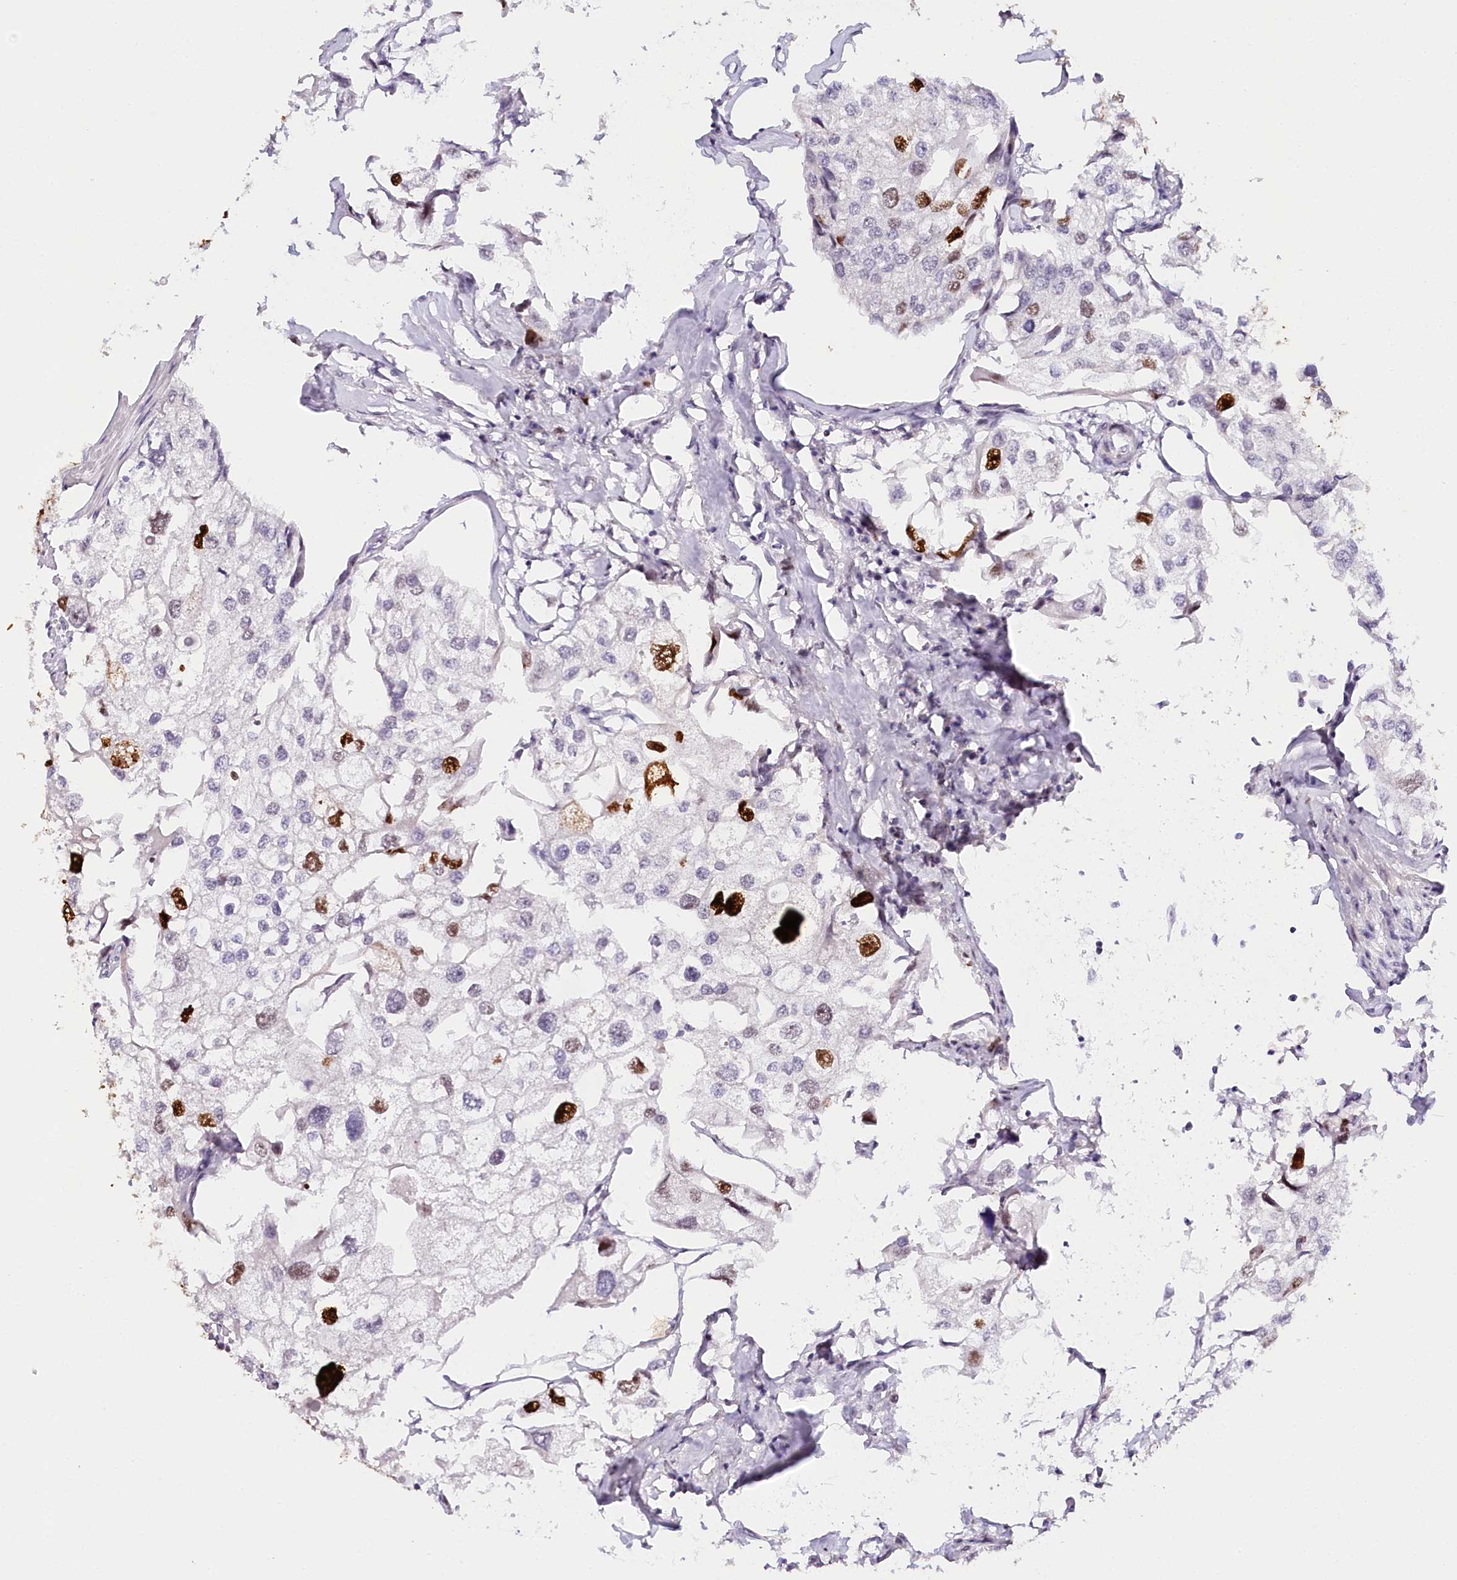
{"staining": {"intensity": "strong", "quantity": "<25%", "location": "nuclear"}, "tissue": "urothelial cancer", "cell_type": "Tumor cells", "image_type": "cancer", "snomed": [{"axis": "morphology", "description": "Urothelial carcinoma, High grade"}, {"axis": "topography", "description": "Urinary bladder"}], "caption": "Protein positivity by immunohistochemistry (IHC) demonstrates strong nuclear positivity in about <25% of tumor cells in urothelial cancer. Immunohistochemistry (ihc) stains the protein in brown and the nuclei are stained blue.", "gene": "TP53", "patient": {"sex": "male", "age": 64}}